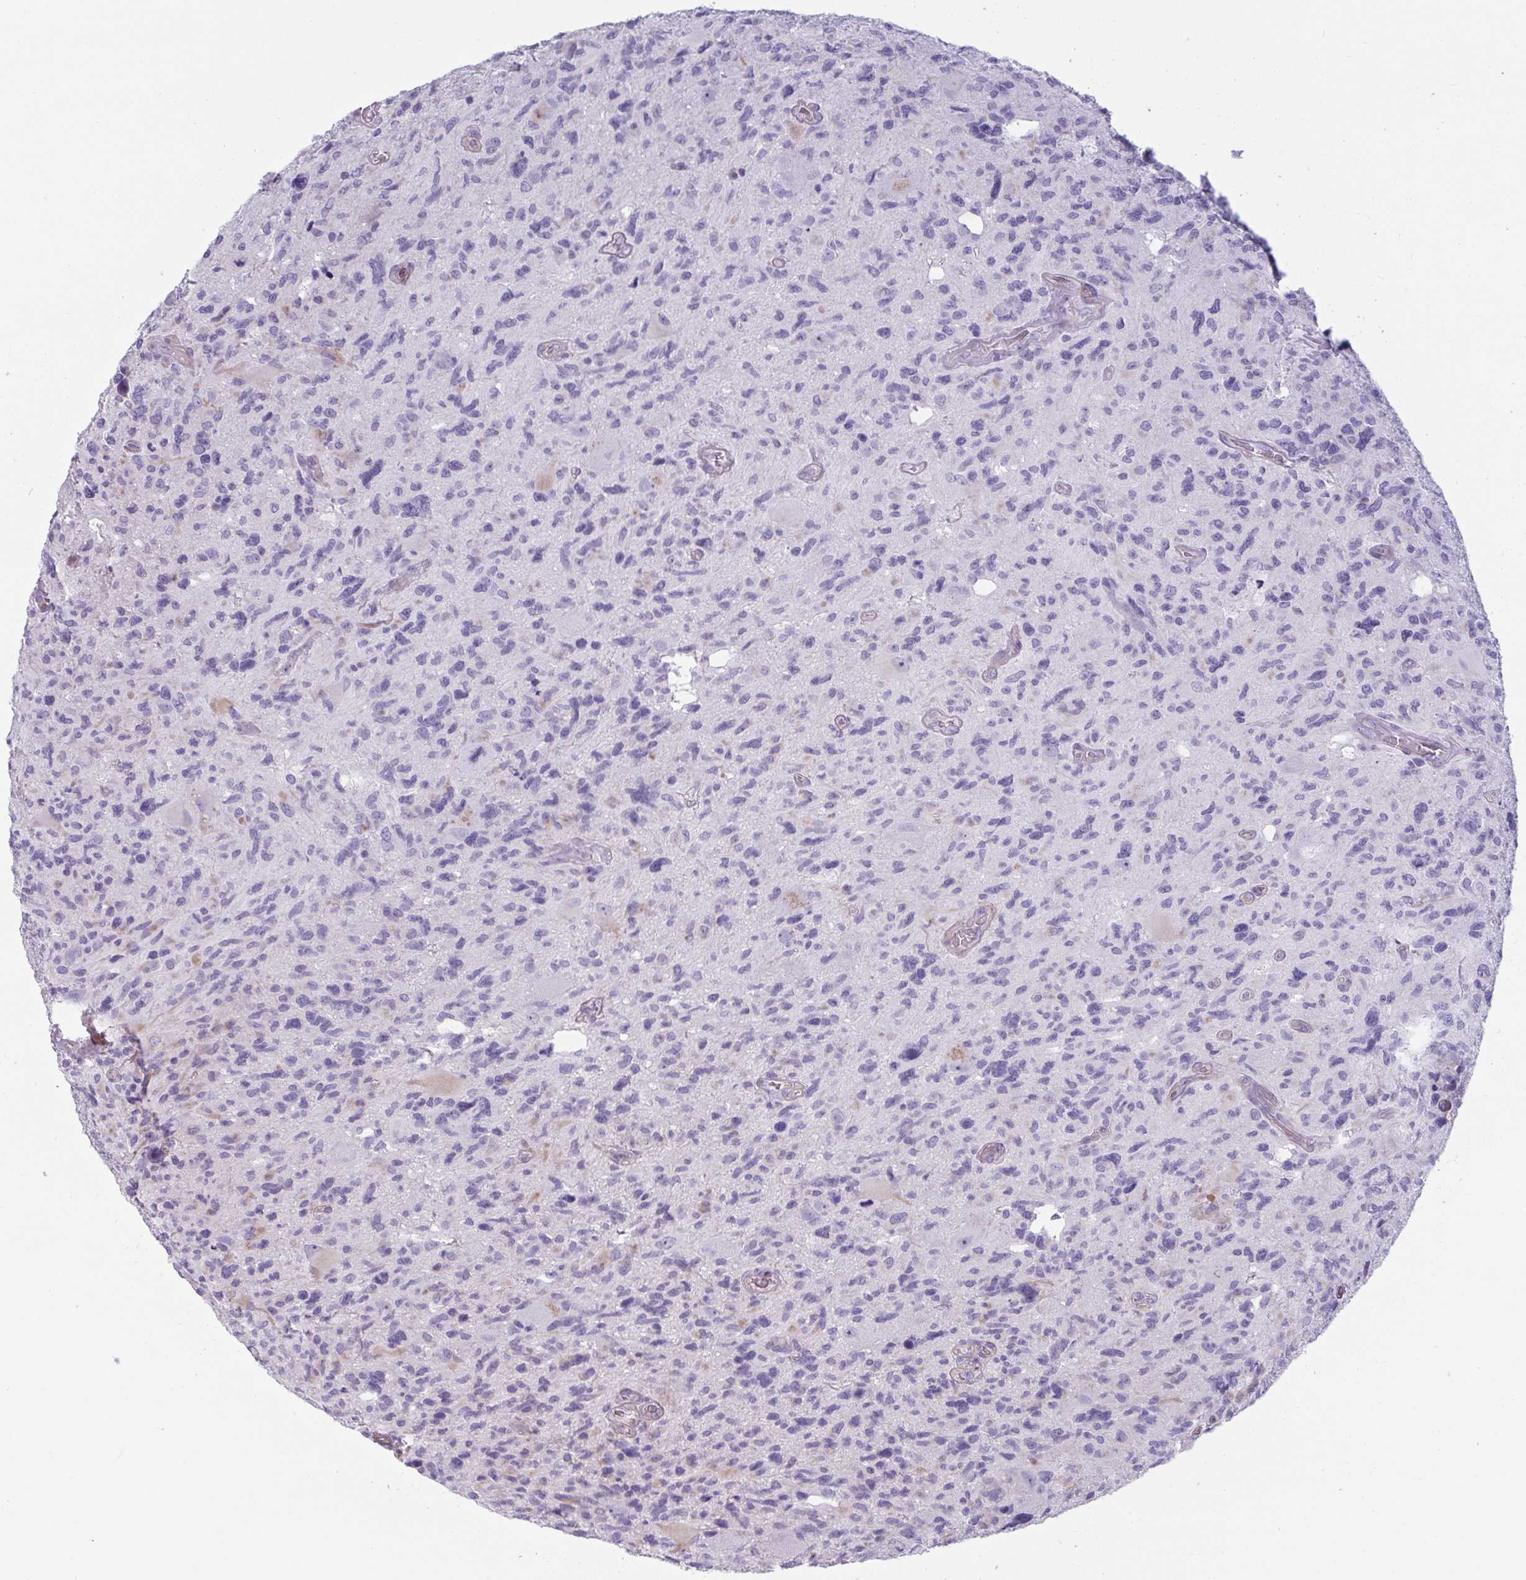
{"staining": {"intensity": "negative", "quantity": "none", "location": "none"}, "tissue": "glioma", "cell_type": "Tumor cells", "image_type": "cancer", "snomed": [{"axis": "morphology", "description": "Glioma, malignant, High grade"}, {"axis": "topography", "description": "Brain"}], "caption": "High-grade glioma (malignant) was stained to show a protein in brown. There is no significant expression in tumor cells.", "gene": "OR5P3", "patient": {"sex": "male", "age": 49}}